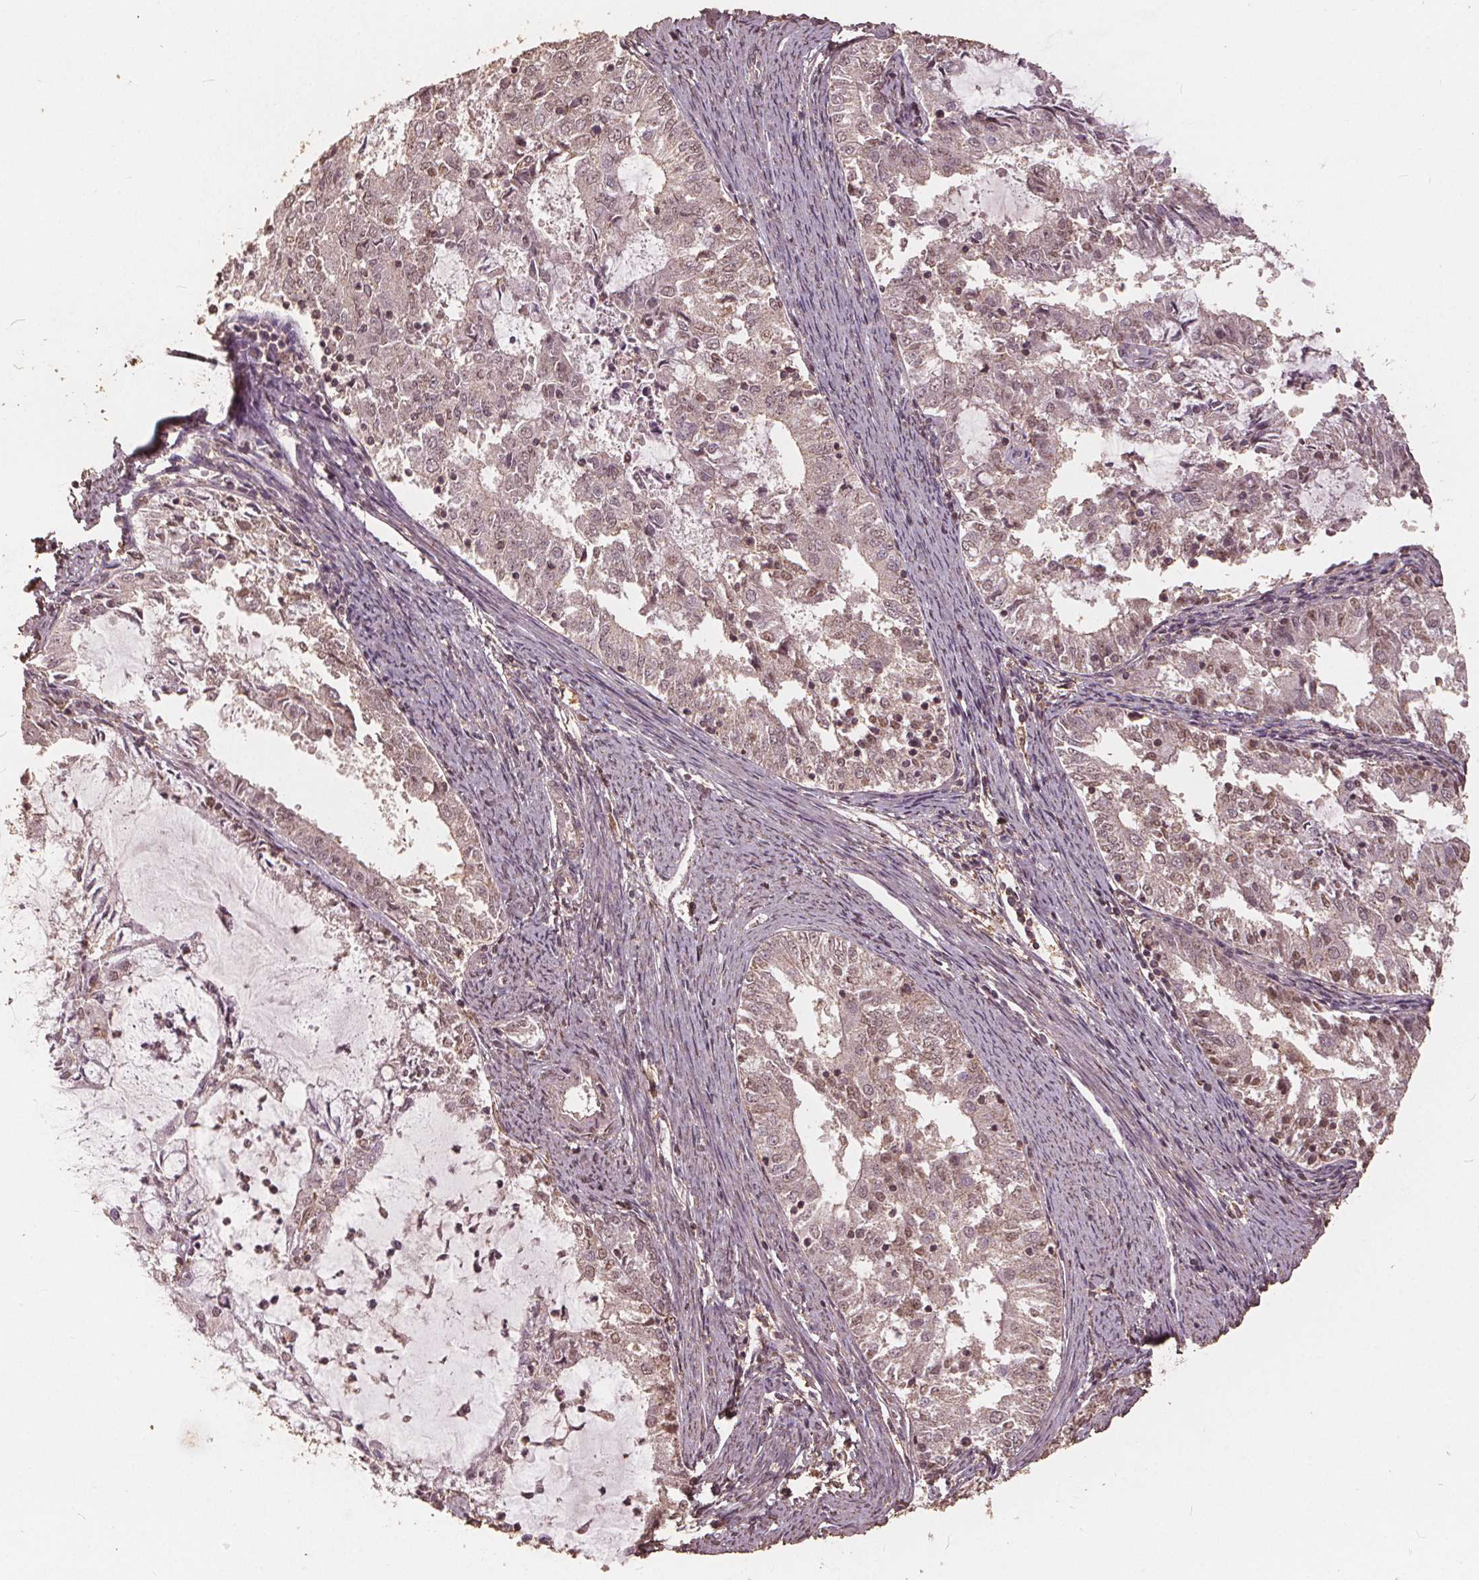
{"staining": {"intensity": "weak", "quantity": "25%-75%", "location": "cytoplasmic/membranous,nuclear"}, "tissue": "endometrial cancer", "cell_type": "Tumor cells", "image_type": "cancer", "snomed": [{"axis": "morphology", "description": "Adenocarcinoma, NOS"}, {"axis": "topography", "description": "Endometrium"}], "caption": "A histopathology image showing weak cytoplasmic/membranous and nuclear positivity in approximately 25%-75% of tumor cells in adenocarcinoma (endometrial), as visualized by brown immunohistochemical staining.", "gene": "DSG3", "patient": {"sex": "female", "age": 57}}